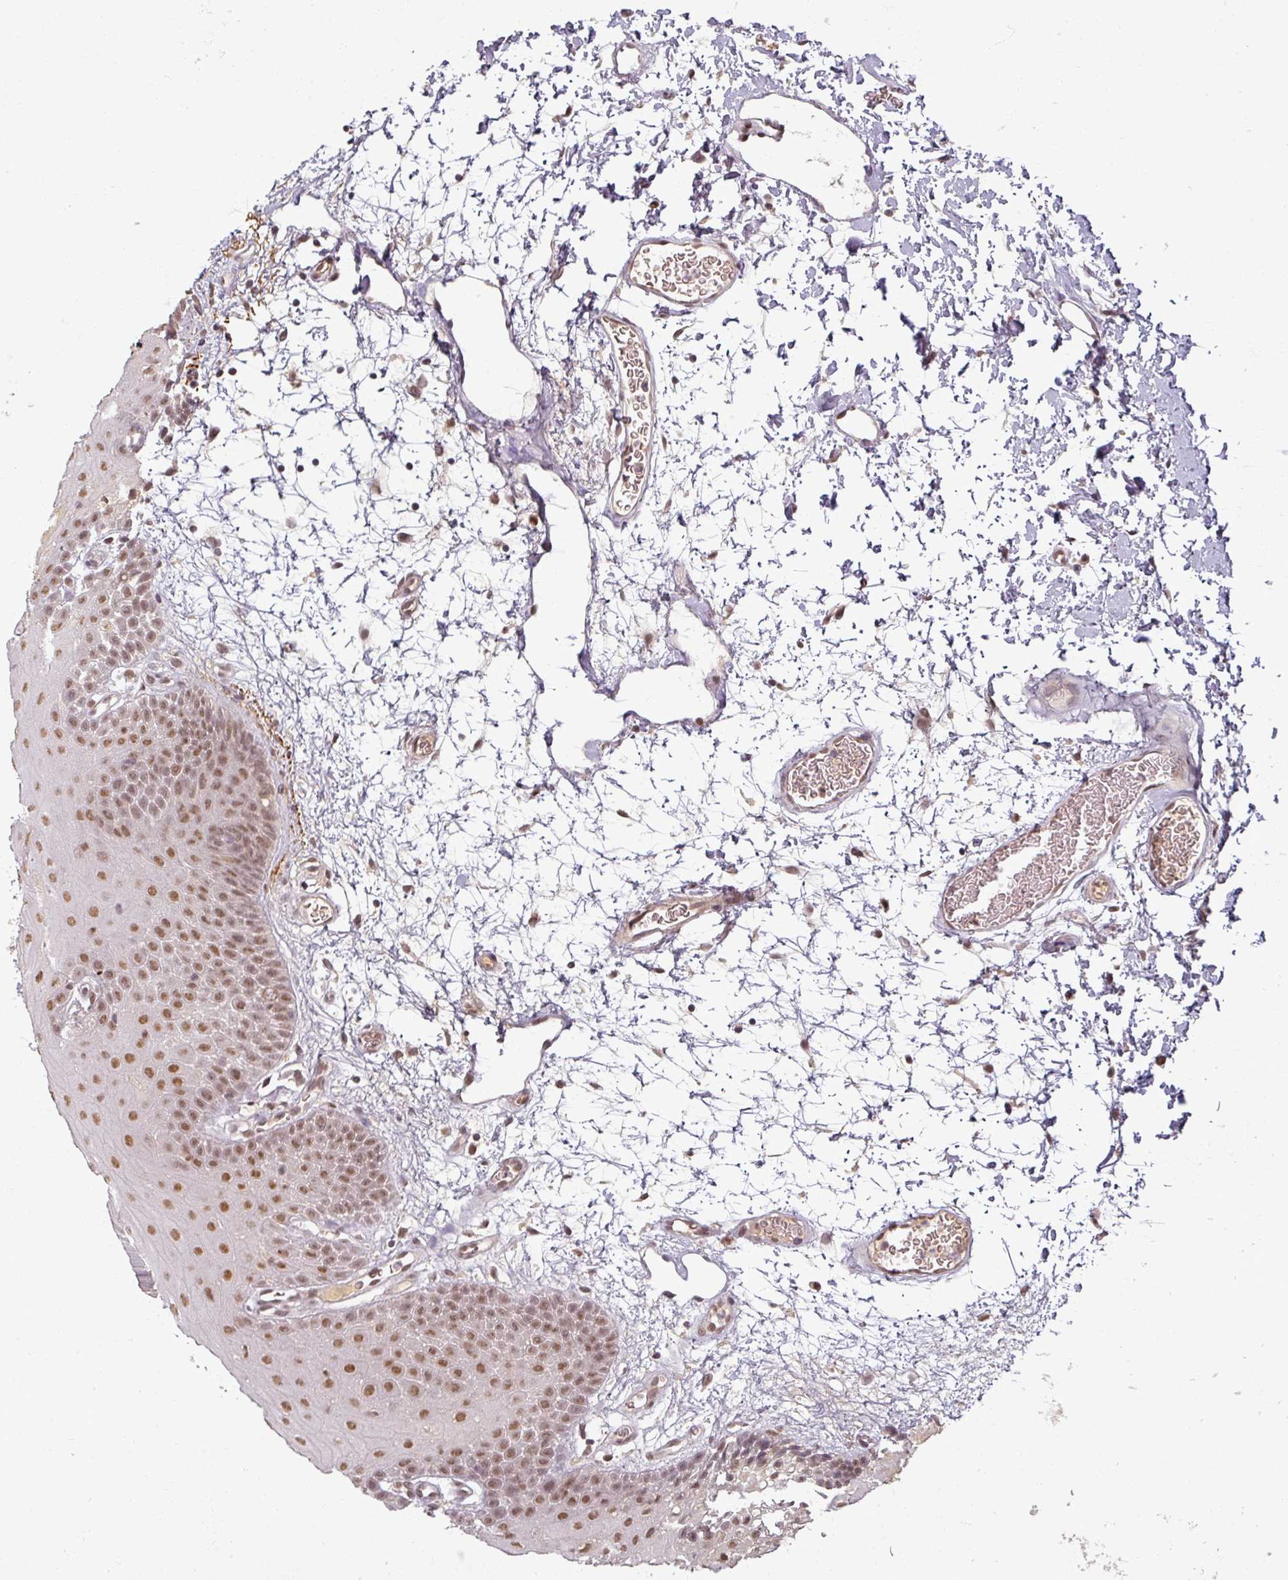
{"staining": {"intensity": "moderate", "quantity": ">75%", "location": "nuclear"}, "tissue": "oral mucosa", "cell_type": "Squamous epithelial cells", "image_type": "normal", "snomed": [{"axis": "morphology", "description": "Normal tissue, NOS"}, {"axis": "morphology", "description": "Squamous cell carcinoma, NOS"}, {"axis": "topography", "description": "Oral tissue"}, {"axis": "topography", "description": "Tounge, NOS"}, {"axis": "topography", "description": "Head-Neck"}], "caption": "A brown stain shows moderate nuclear expression of a protein in squamous epithelial cells of normal oral mucosa. Nuclei are stained in blue.", "gene": "POLR2G", "patient": {"sex": "male", "age": 76}}